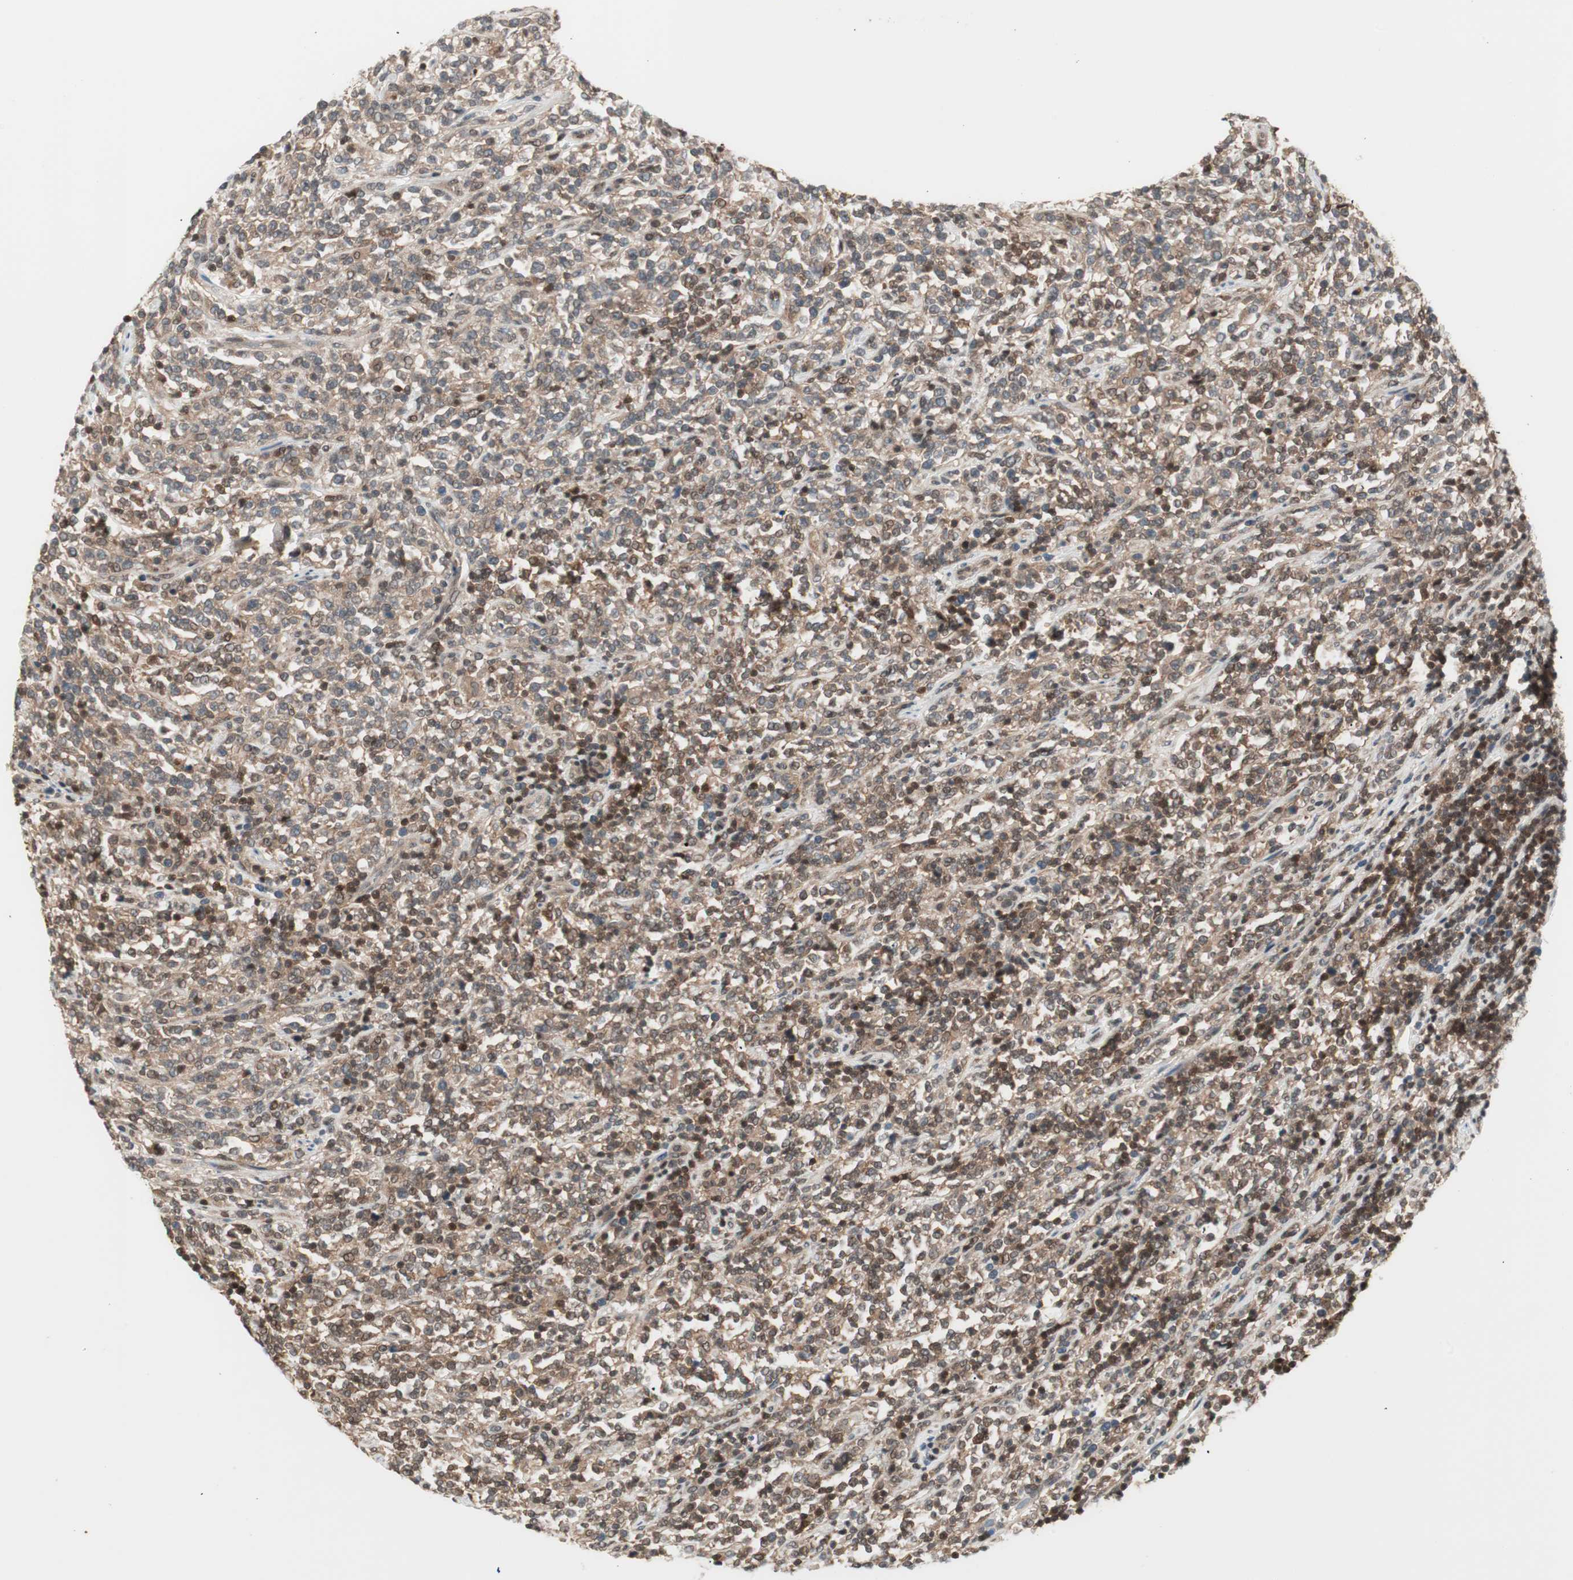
{"staining": {"intensity": "moderate", "quantity": ">75%", "location": "cytoplasmic/membranous"}, "tissue": "lymphoma", "cell_type": "Tumor cells", "image_type": "cancer", "snomed": [{"axis": "morphology", "description": "Malignant lymphoma, non-Hodgkin's type, High grade"}, {"axis": "topography", "description": "Soft tissue"}], "caption": "Moderate cytoplasmic/membranous protein staining is appreciated in approximately >75% of tumor cells in malignant lymphoma, non-Hodgkin's type (high-grade).", "gene": "UBE2I", "patient": {"sex": "male", "age": 18}}